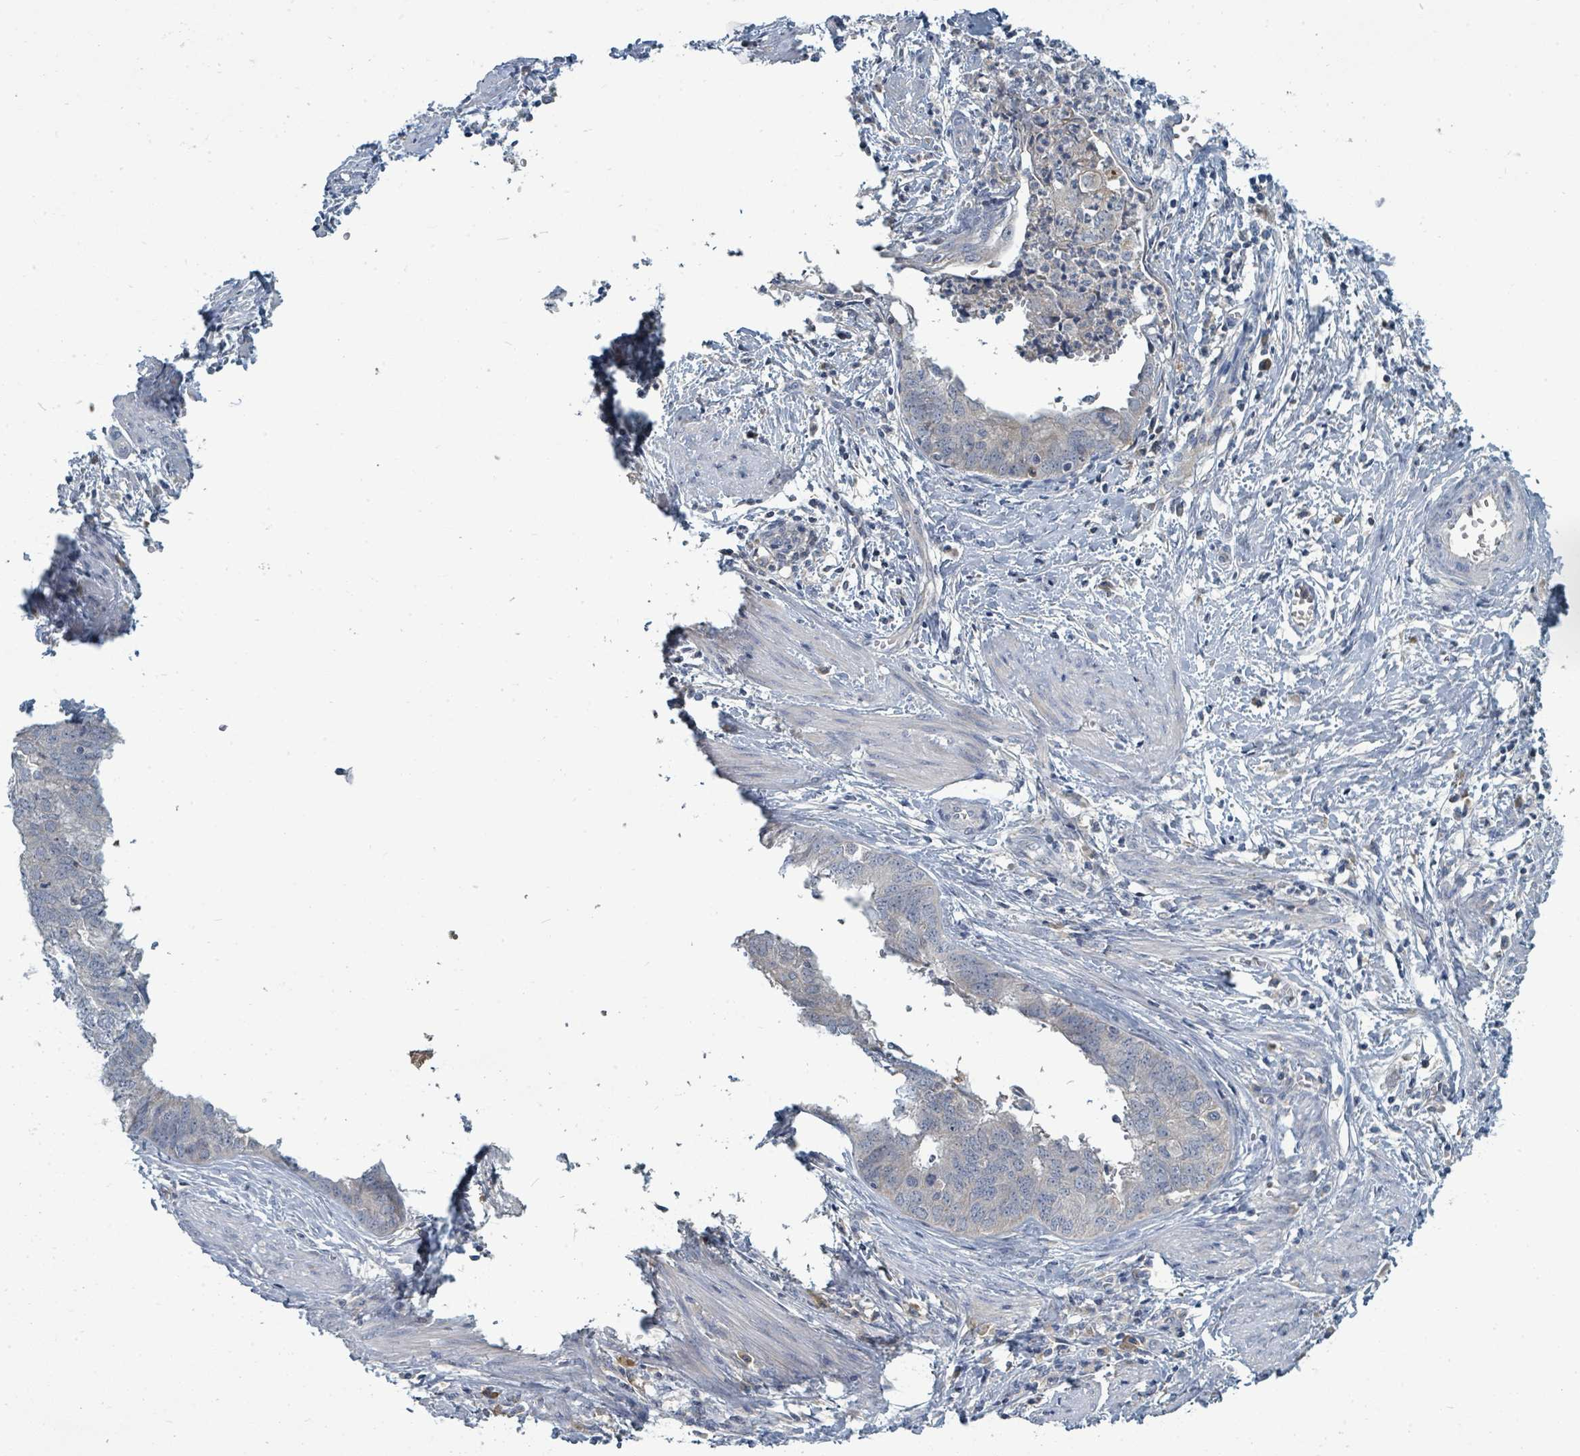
{"staining": {"intensity": "negative", "quantity": "none", "location": "none"}, "tissue": "endometrial cancer", "cell_type": "Tumor cells", "image_type": "cancer", "snomed": [{"axis": "morphology", "description": "Adenocarcinoma, NOS"}, {"axis": "topography", "description": "Endometrium"}], "caption": "There is no significant expression in tumor cells of adenocarcinoma (endometrial).", "gene": "SLC25A23", "patient": {"sex": "female", "age": 68}}